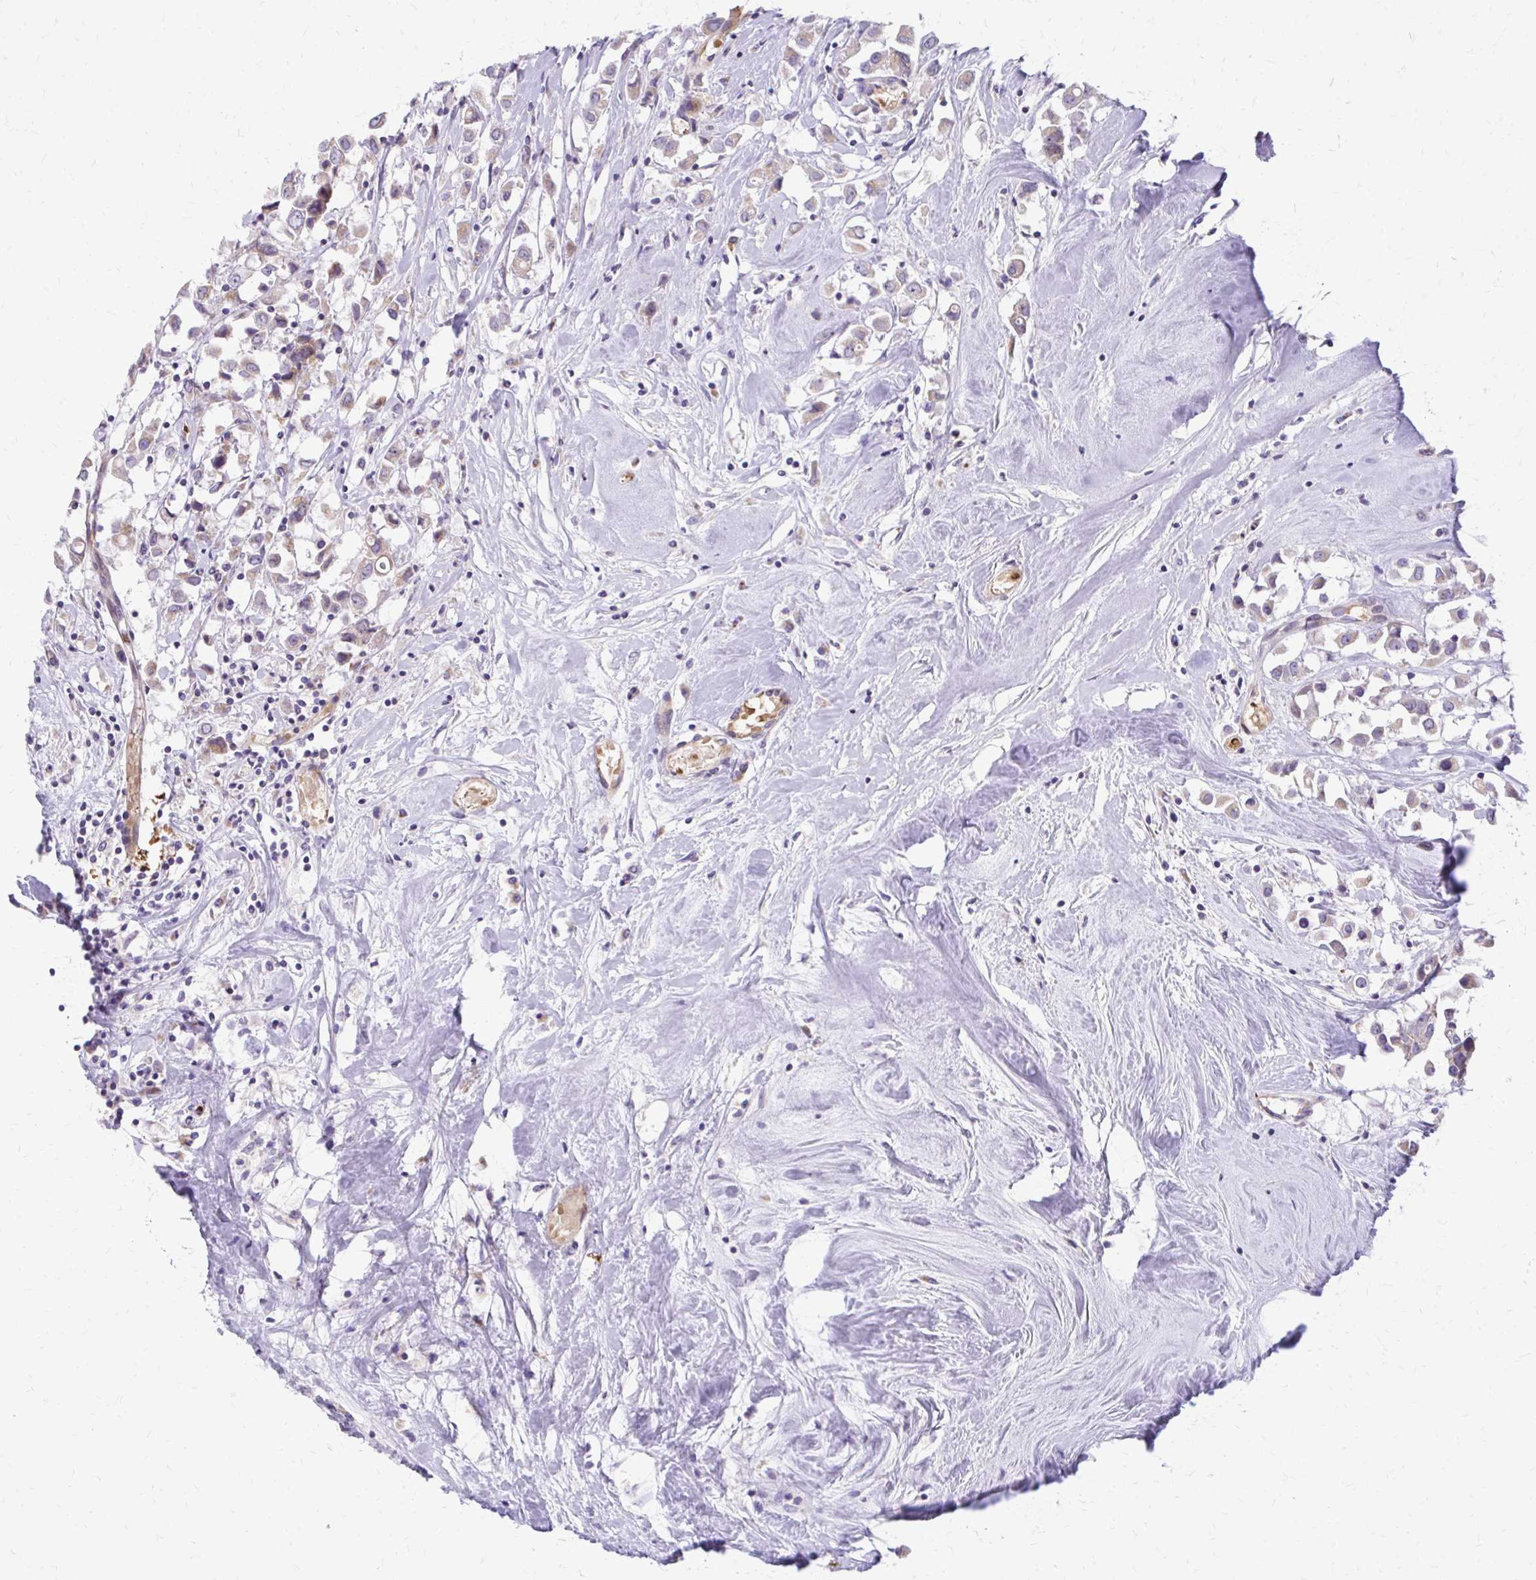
{"staining": {"intensity": "negative", "quantity": "none", "location": "none"}, "tissue": "breast cancer", "cell_type": "Tumor cells", "image_type": "cancer", "snomed": [{"axis": "morphology", "description": "Duct carcinoma"}, {"axis": "topography", "description": "Breast"}], "caption": "Immunohistochemistry image of neoplastic tissue: breast cancer (intraductal carcinoma) stained with DAB (3,3'-diaminobenzidine) displays no significant protein expression in tumor cells.", "gene": "FUNDC2", "patient": {"sex": "female", "age": 61}}